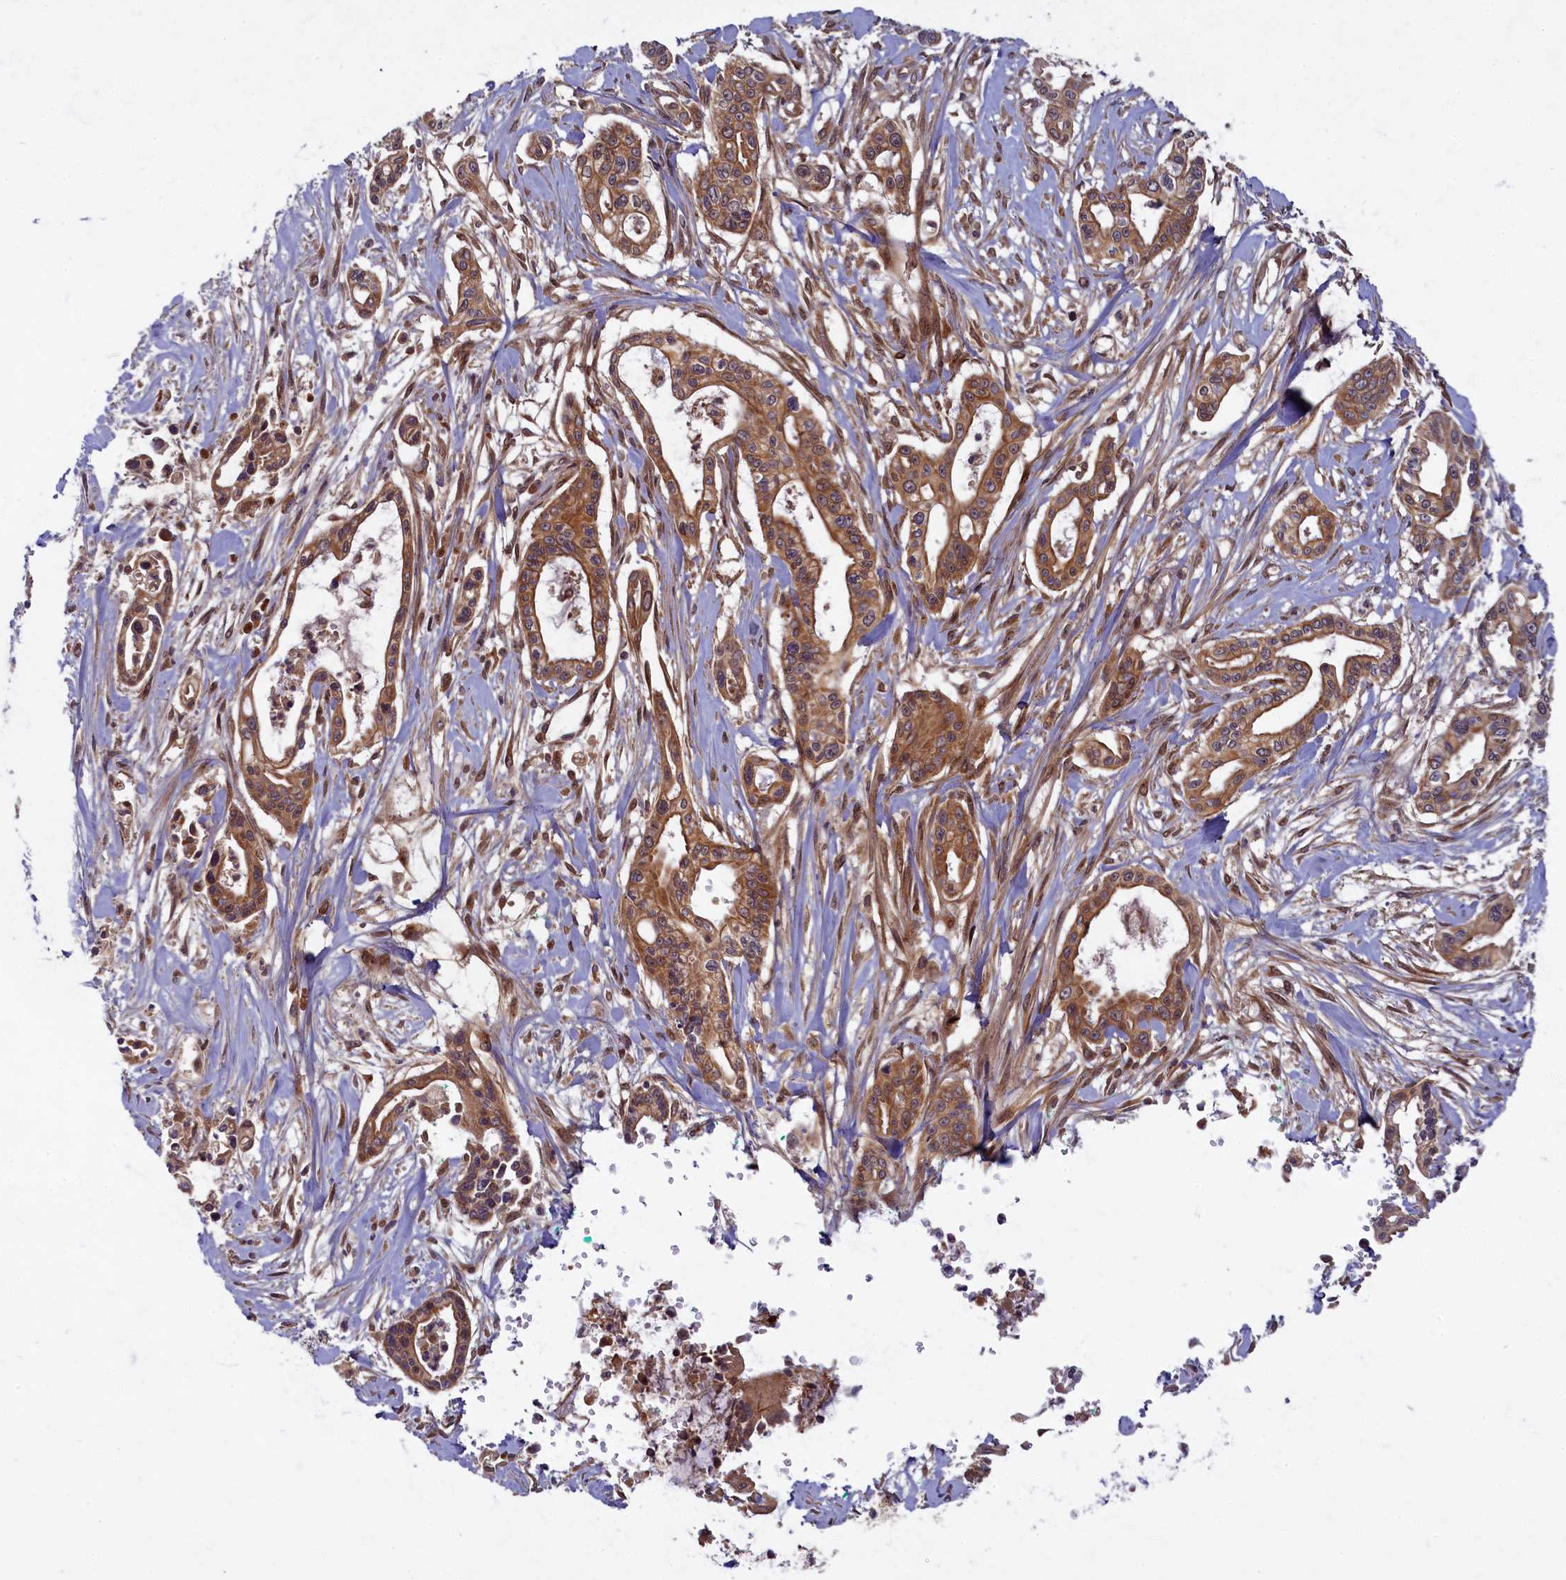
{"staining": {"intensity": "moderate", "quantity": ">75%", "location": "cytoplasmic/membranous"}, "tissue": "pancreatic cancer", "cell_type": "Tumor cells", "image_type": "cancer", "snomed": [{"axis": "morphology", "description": "Adenocarcinoma, NOS"}, {"axis": "topography", "description": "Pancreas"}], "caption": "A high-resolution histopathology image shows immunohistochemistry staining of pancreatic cancer (adenocarcinoma), which demonstrates moderate cytoplasmic/membranous positivity in approximately >75% of tumor cells.", "gene": "BICD1", "patient": {"sex": "male", "age": 68}}